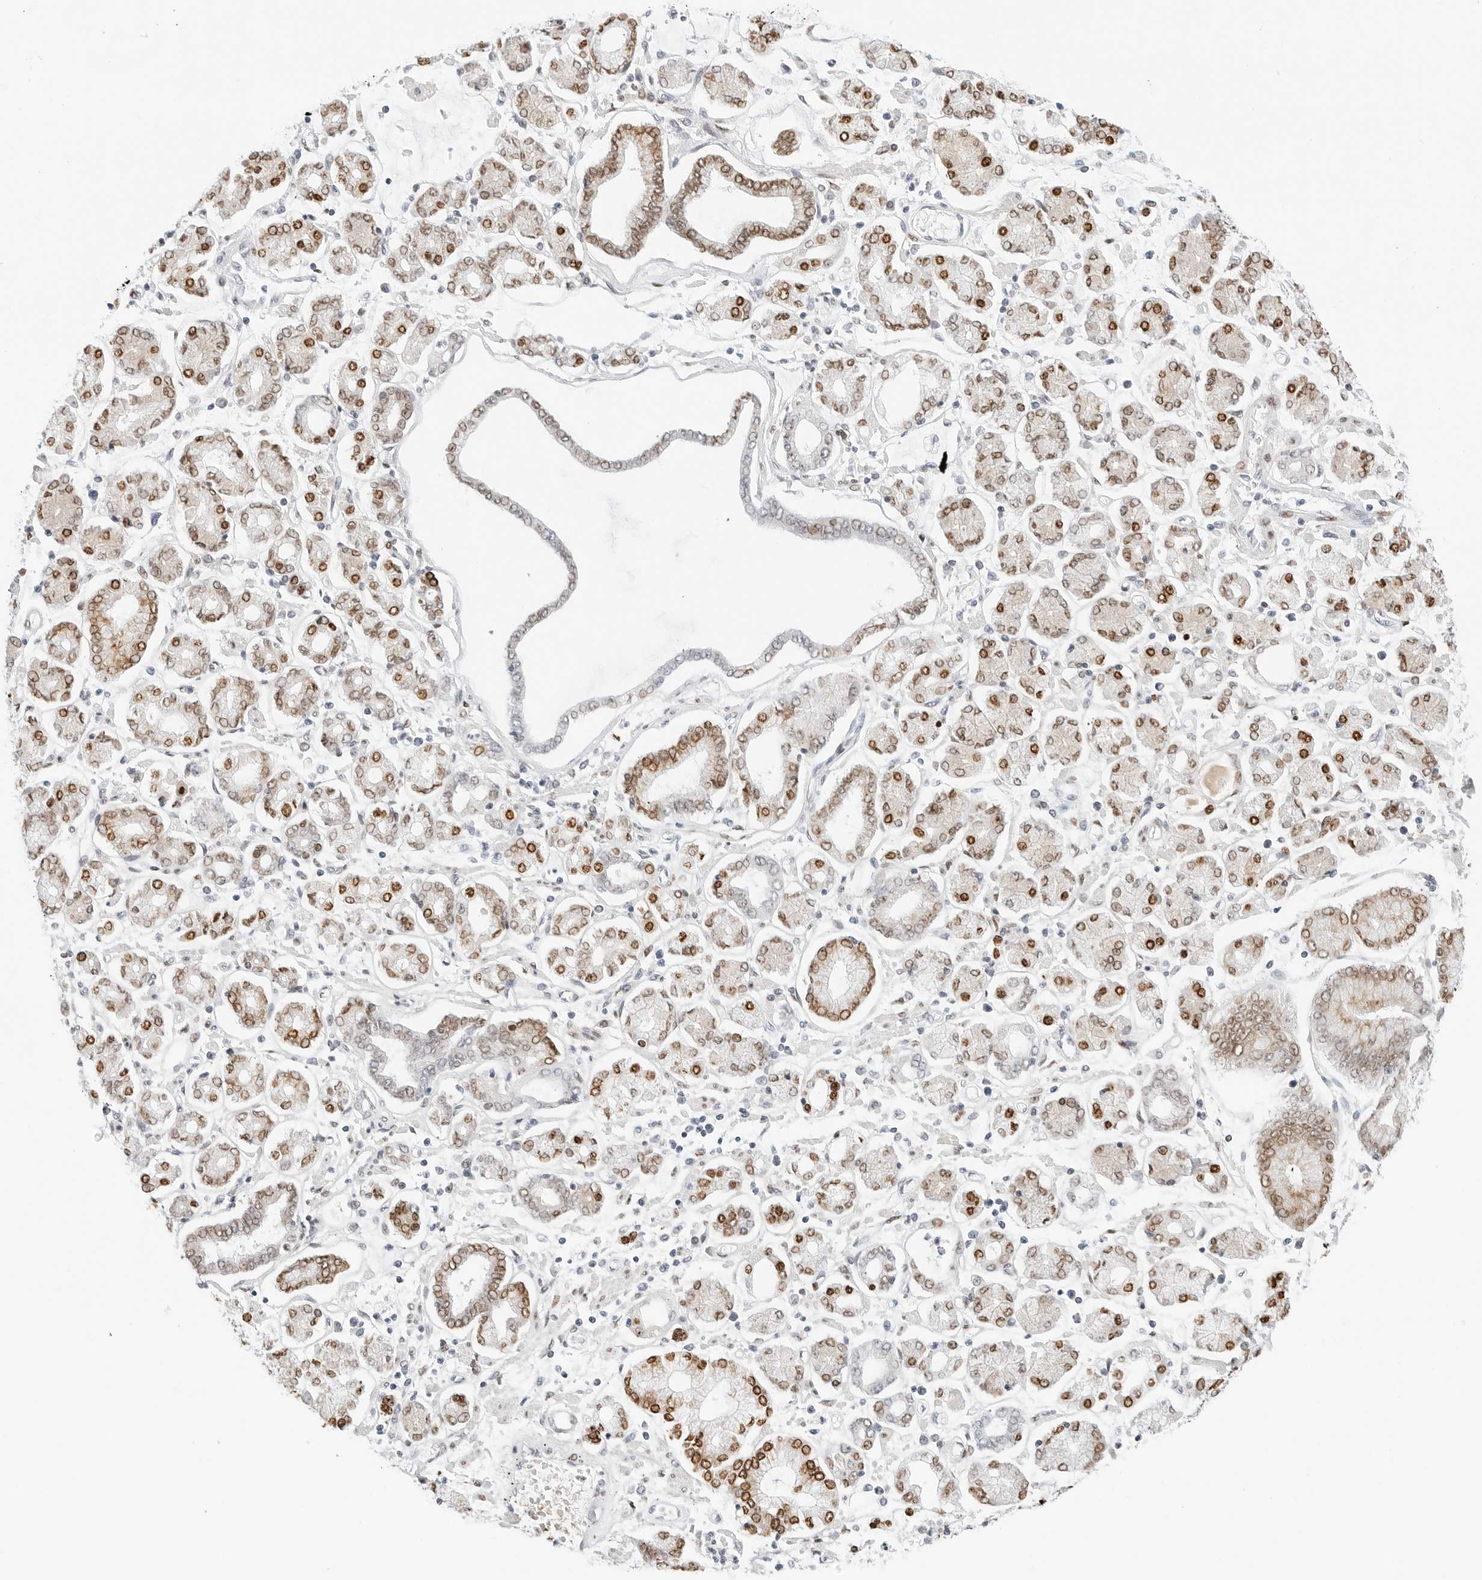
{"staining": {"intensity": "moderate", "quantity": "25%-75%", "location": "nuclear"}, "tissue": "stomach cancer", "cell_type": "Tumor cells", "image_type": "cancer", "snomed": [{"axis": "morphology", "description": "Adenocarcinoma, NOS"}, {"axis": "topography", "description": "Stomach"}], "caption": "Brown immunohistochemical staining in human stomach cancer (adenocarcinoma) reveals moderate nuclear positivity in approximately 25%-75% of tumor cells. The protein of interest is stained brown, and the nuclei are stained in blue (DAB (3,3'-diaminobenzidine) IHC with brightfield microscopy, high magnification).", "gene": "SPIDR", "patient": {"sex": "male", "age": 76}}